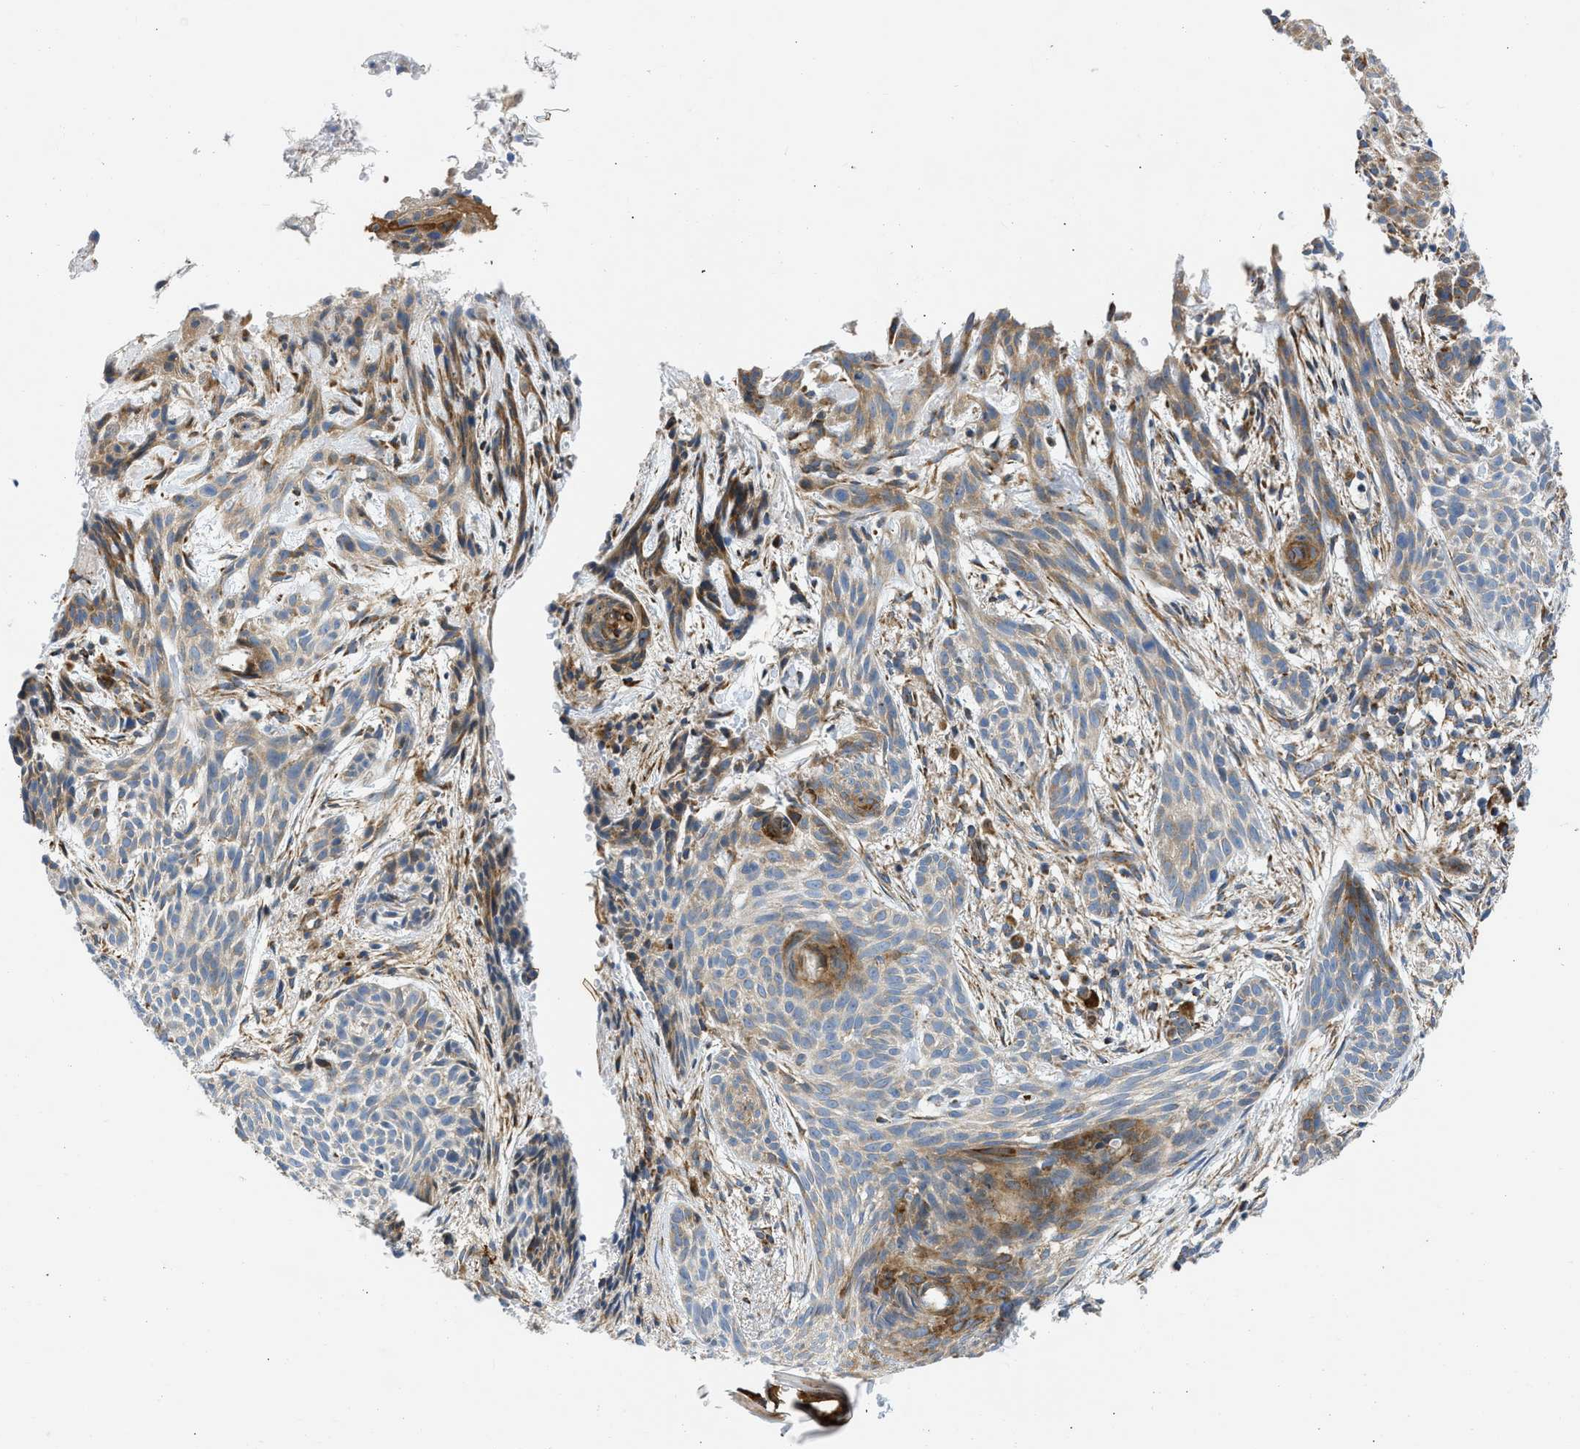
{"staining": {"intensity": "moderate", "quantity": "25%-75%", "location": "cytoplasmic/membranous"}, "tissue": "skin cancer", "cell_type": "Tumor cells", "image_type": "cancer", "snomed": [{"axis": "morphology", "description": "Basal cell carcinoma"}, {"axis": "topography", "description": "Skin"}], "caption": "Moderate cytoplasmic/membranous staining is appreciated in about 25%-75% of tumor cells in skin cancer (basal cell carcinoma). (Stains: DAB (3,3'-diaminobenzidine) in brown, nuclei in blue, Microscopy: brightfield microscopy at high magnification).", "gene": "CAMKK2", "patient": {"sex": "female", "age": 59}}